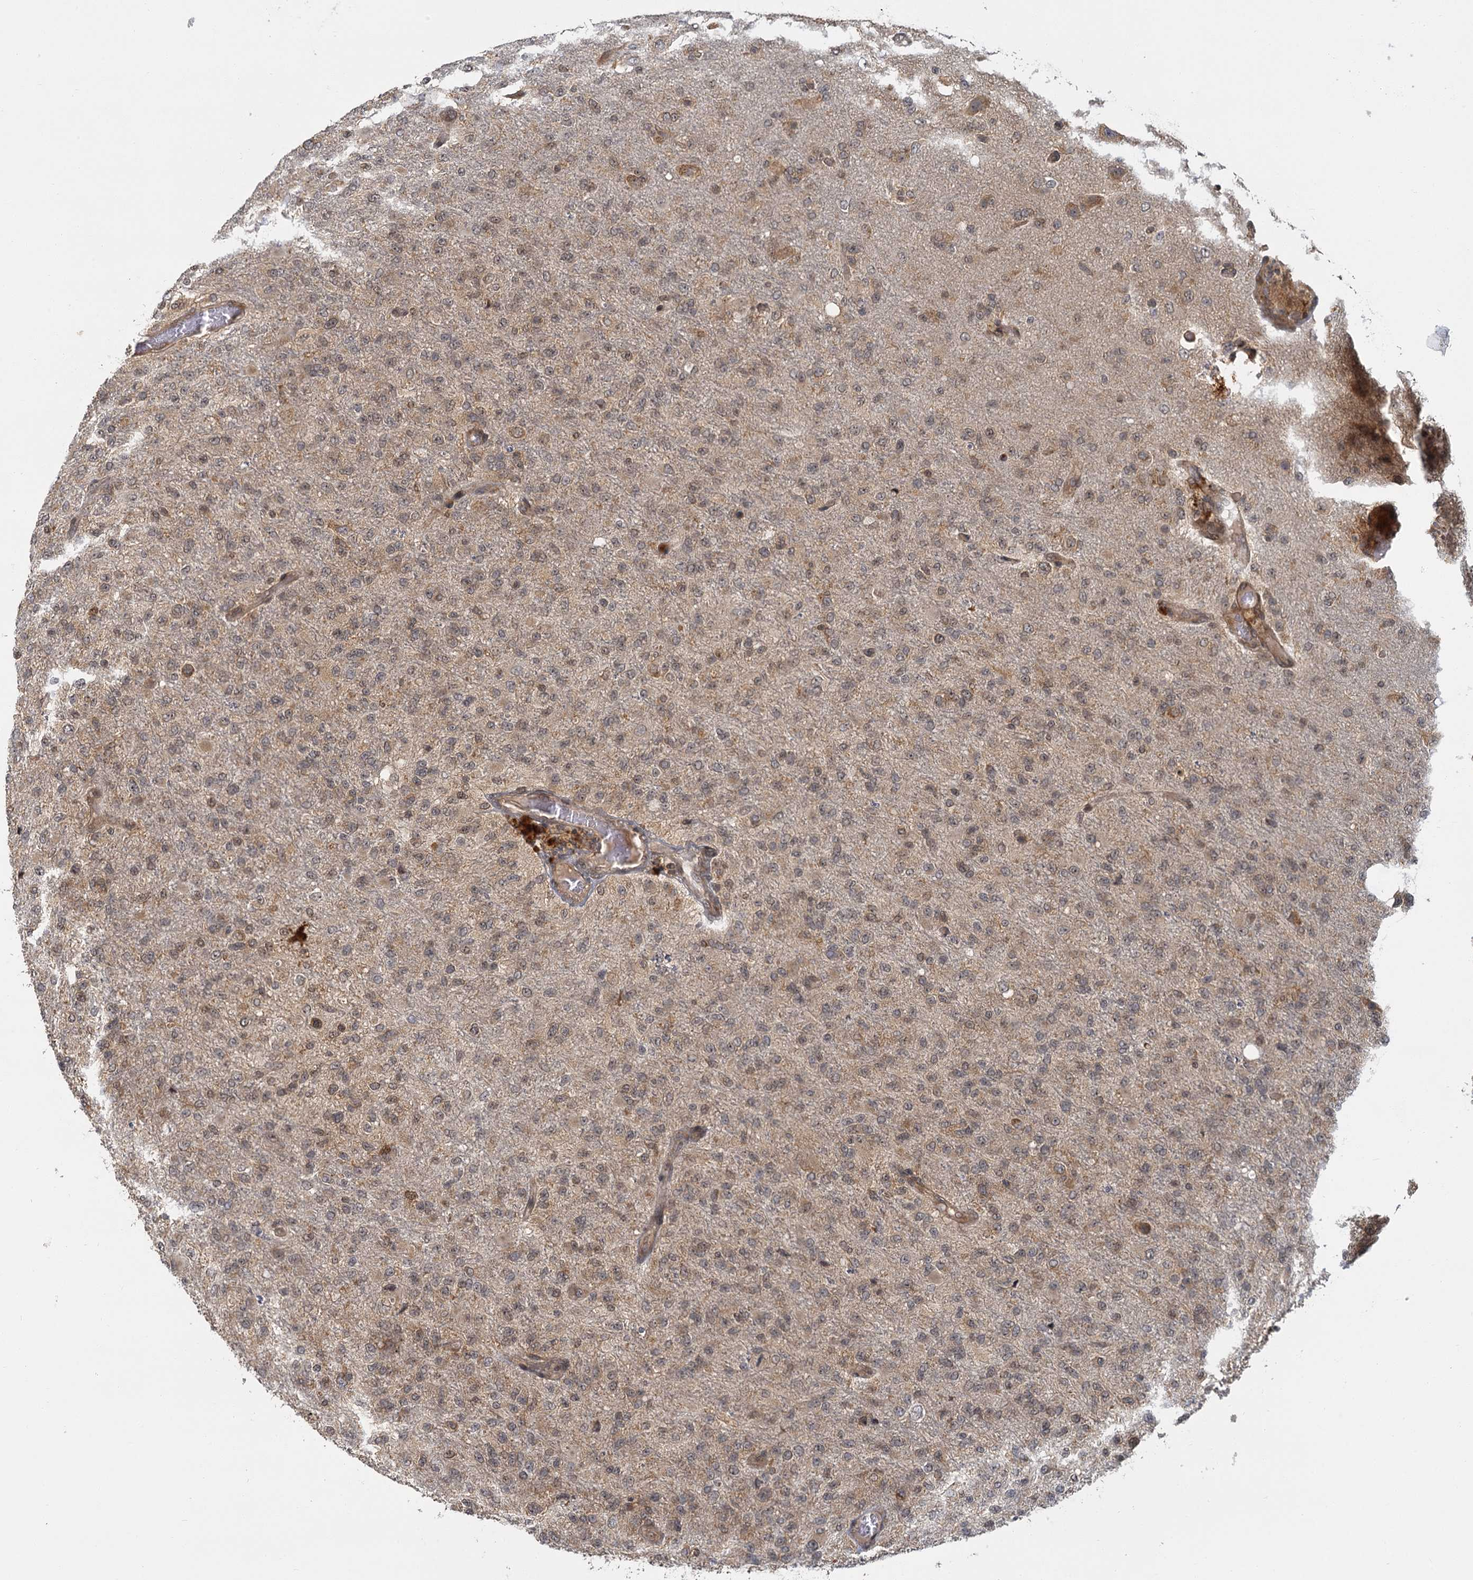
{"staining": {"intensity": "weak", "quantity": "<25%", "location": "cytoplasmic/membranous,nuclear"}, "tissue": "glioma", "cell_type": "Tumor cells", "image_type": "cancer", "snomed": [{"axis": "morphology", "description": "Glioma, malignant, High grade"}, {"axis": "topography", "description": "Brain"}], "caption": "Glioma was stained to show a protein in brown. There is no significant expression in tumor cells. The staining was performed using DAB to visualize the protein expression in brown, while the nuclei were stained in blue with hematoxylin (Magnification: 20x).", "gene": "ZNF549", "patient": {"sex": "female", "age": 74}}